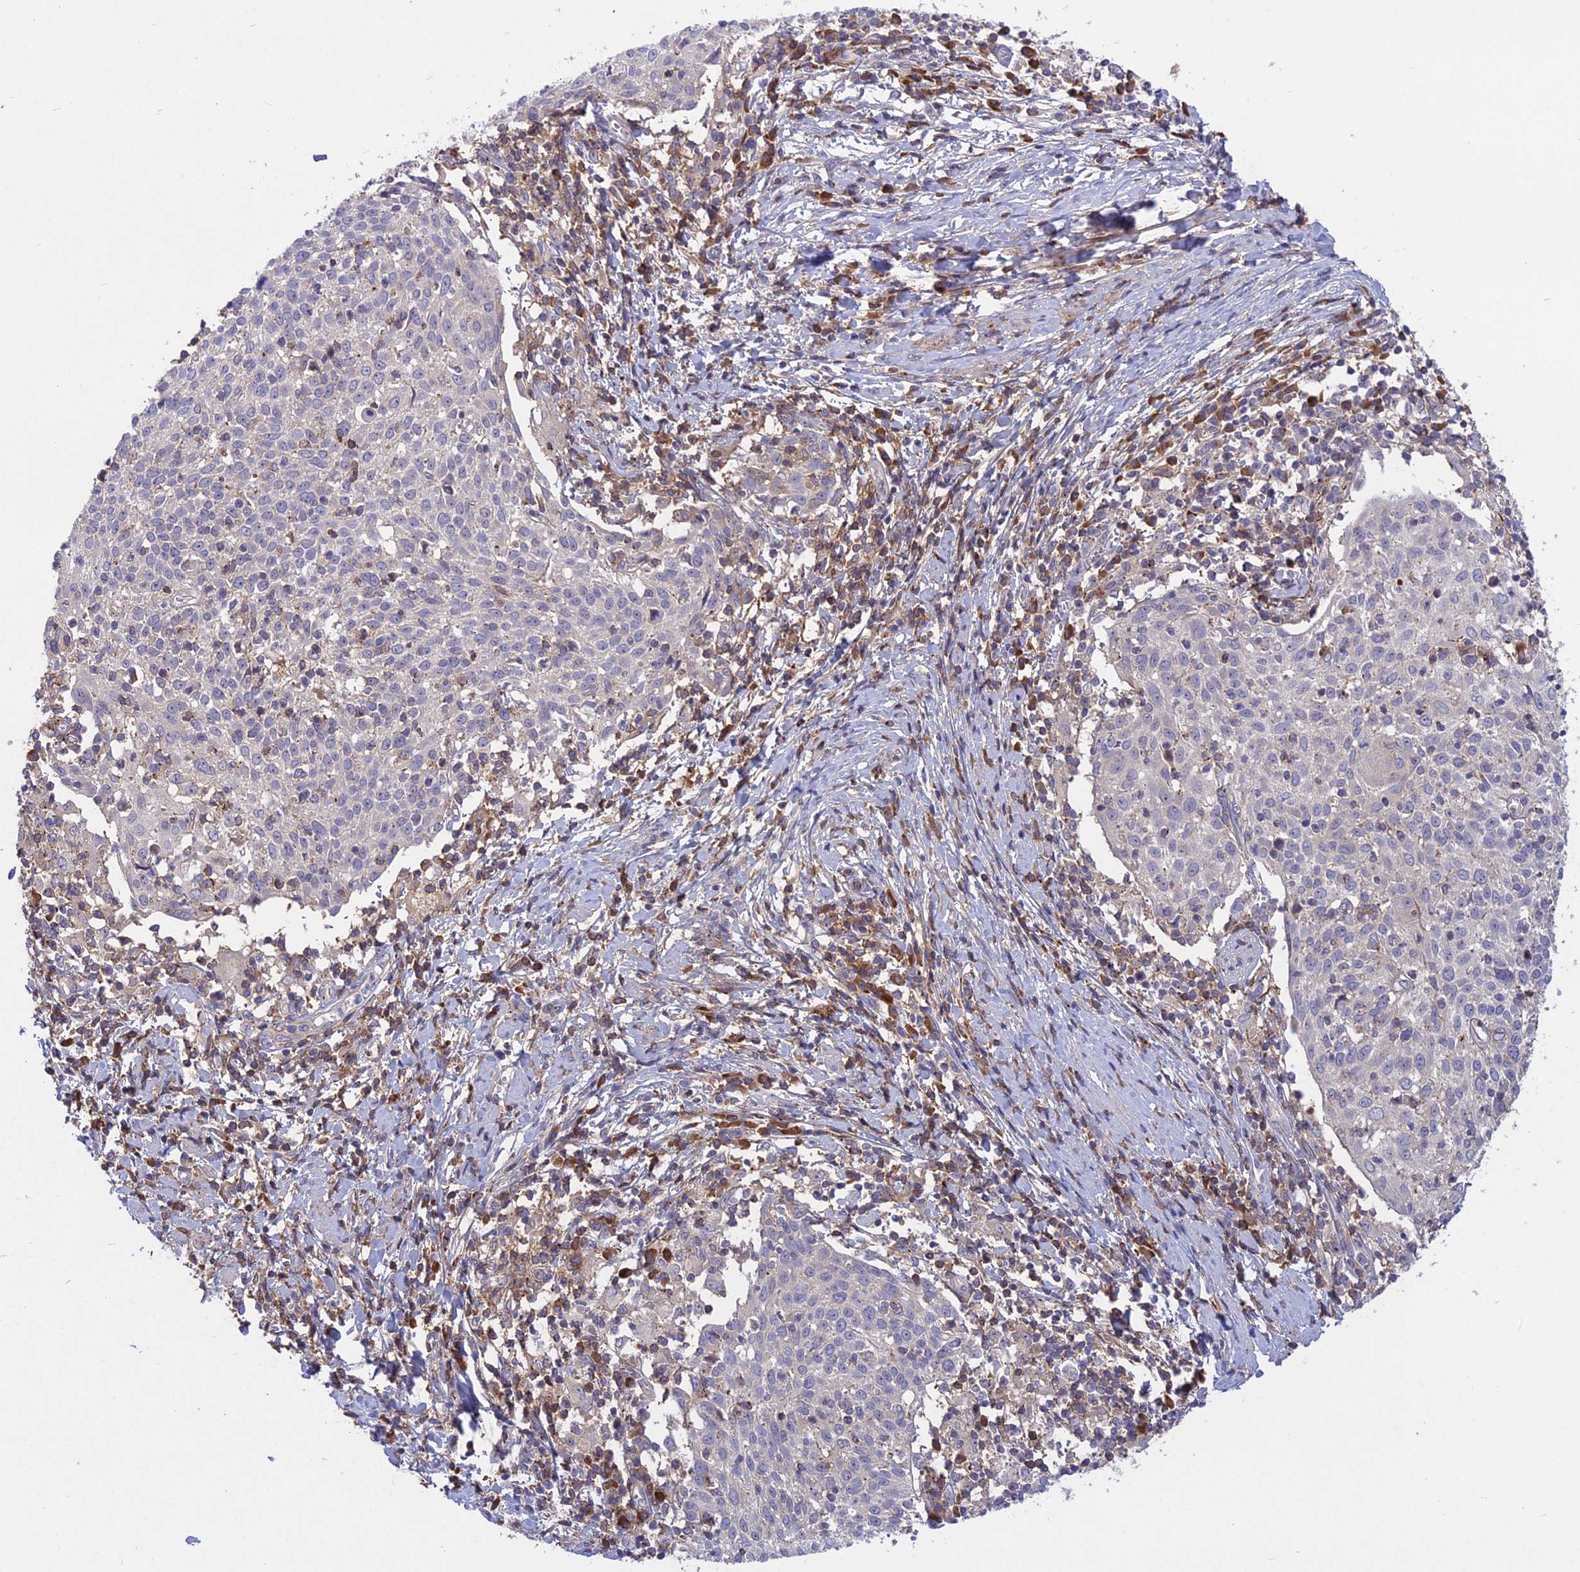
{"staining": {"intensity": "negative", "quantity": "none", "location": "none"}, "tissue": "cervical cancer", "cell_type": "Tumor cells", "image_type": "cancer", "snomed": [{"axis": "morphology", "description": "Squamous cell carcinoma, NOS"}, {"axis": "topography", "description": "Cervix"}], "caption": "High power microscopy image of an immunohistochemistry photomicrograph of squamous cell carcinoma (cervical), revealing no significant positivity in tumor cells.", "gene": "ADO", "patient": {"sex": "female", "age": 52}}